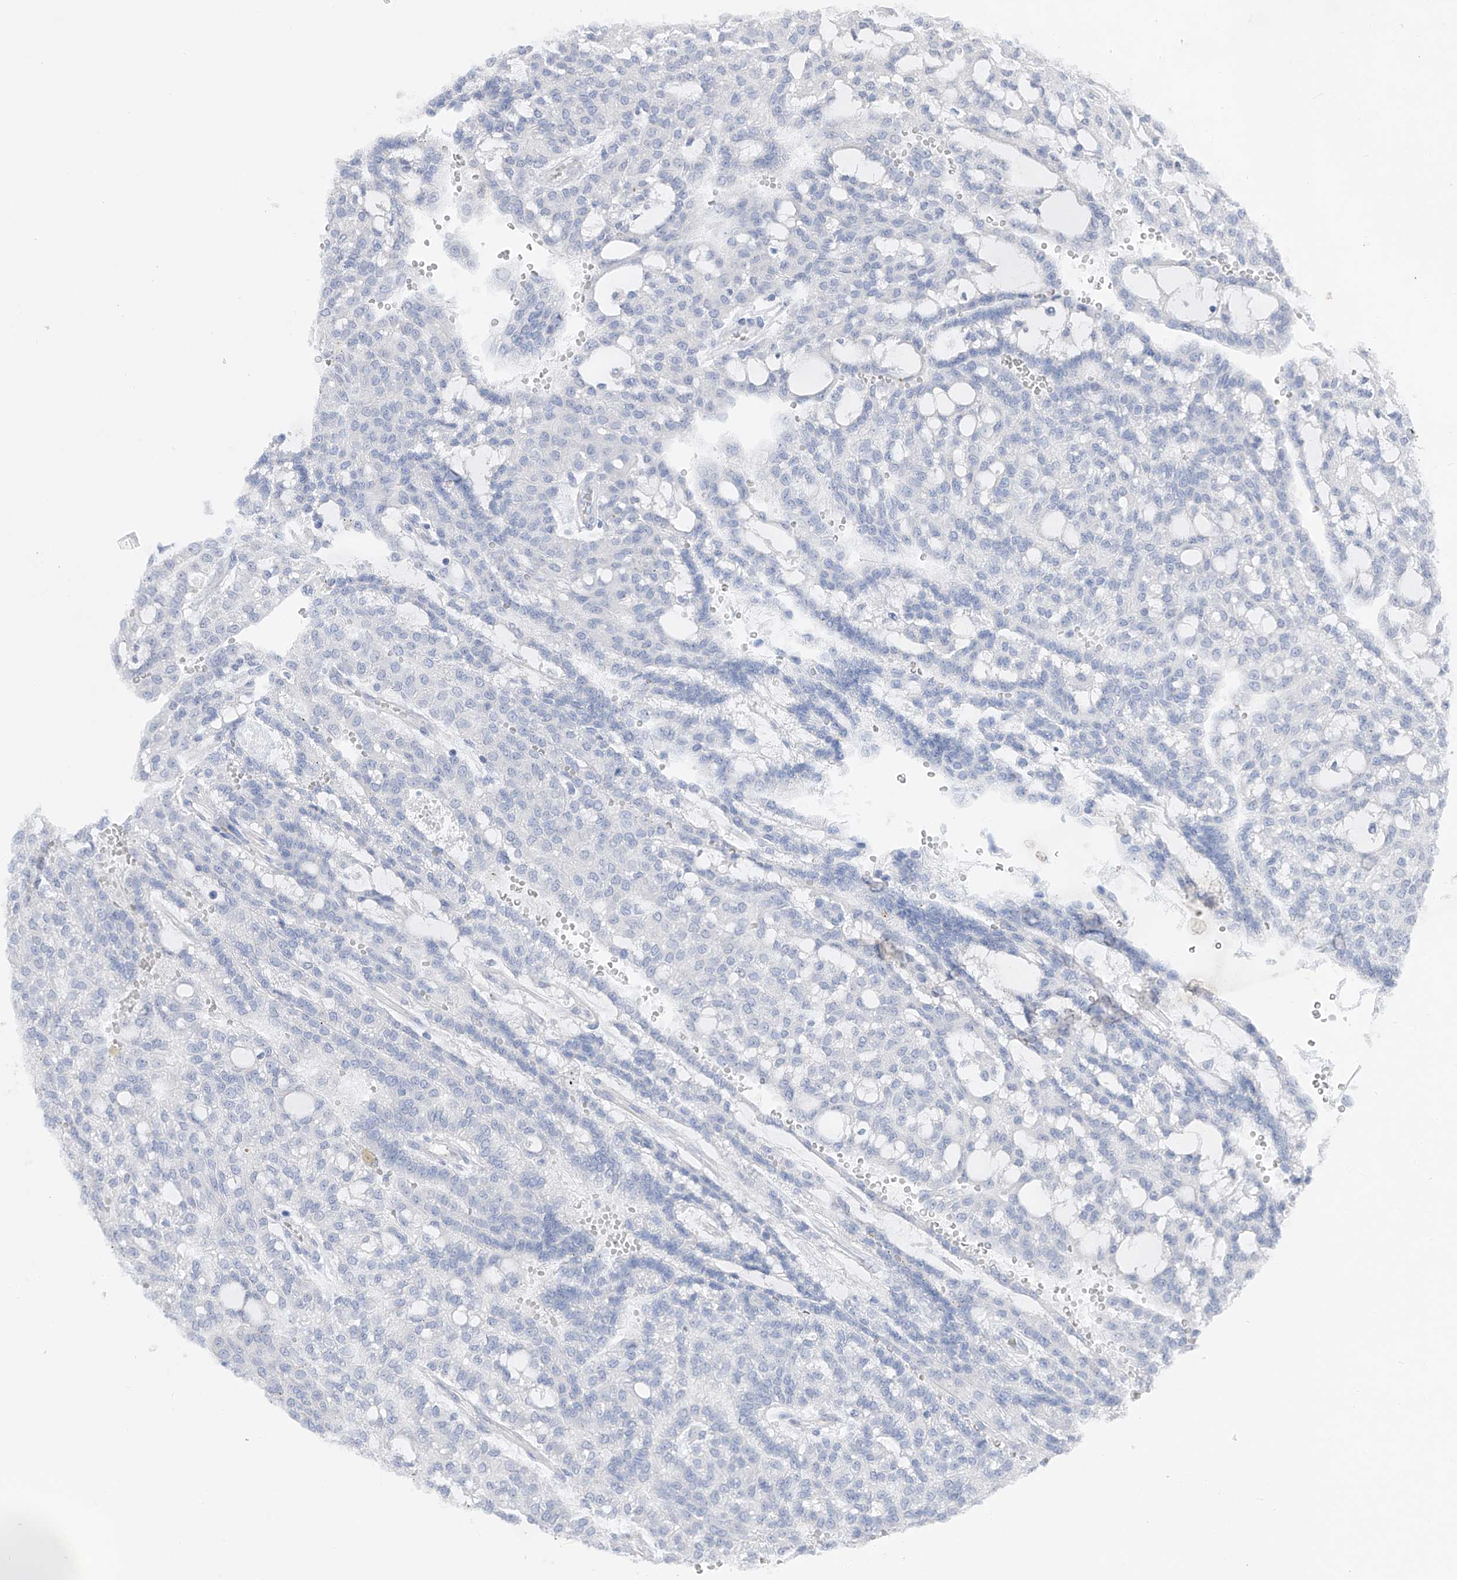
{"staining": {"intensity": "negative", "quantity": "none", "location": "none"}, "tissue": "renal cancer", "cell_type": "Tumor cells", "image_type": "cancer", "snomed": [{"axis": "morphology", "description": "Adenocarcinoma, NOS"}, {"axis": "topography", "description": "Kidney"}], "caption": "The micrograph shows no significant positivity in tumor cells of renal cancer.", "gene": "ADRA1A", "patient": {"sex": "male", "age": 63}}